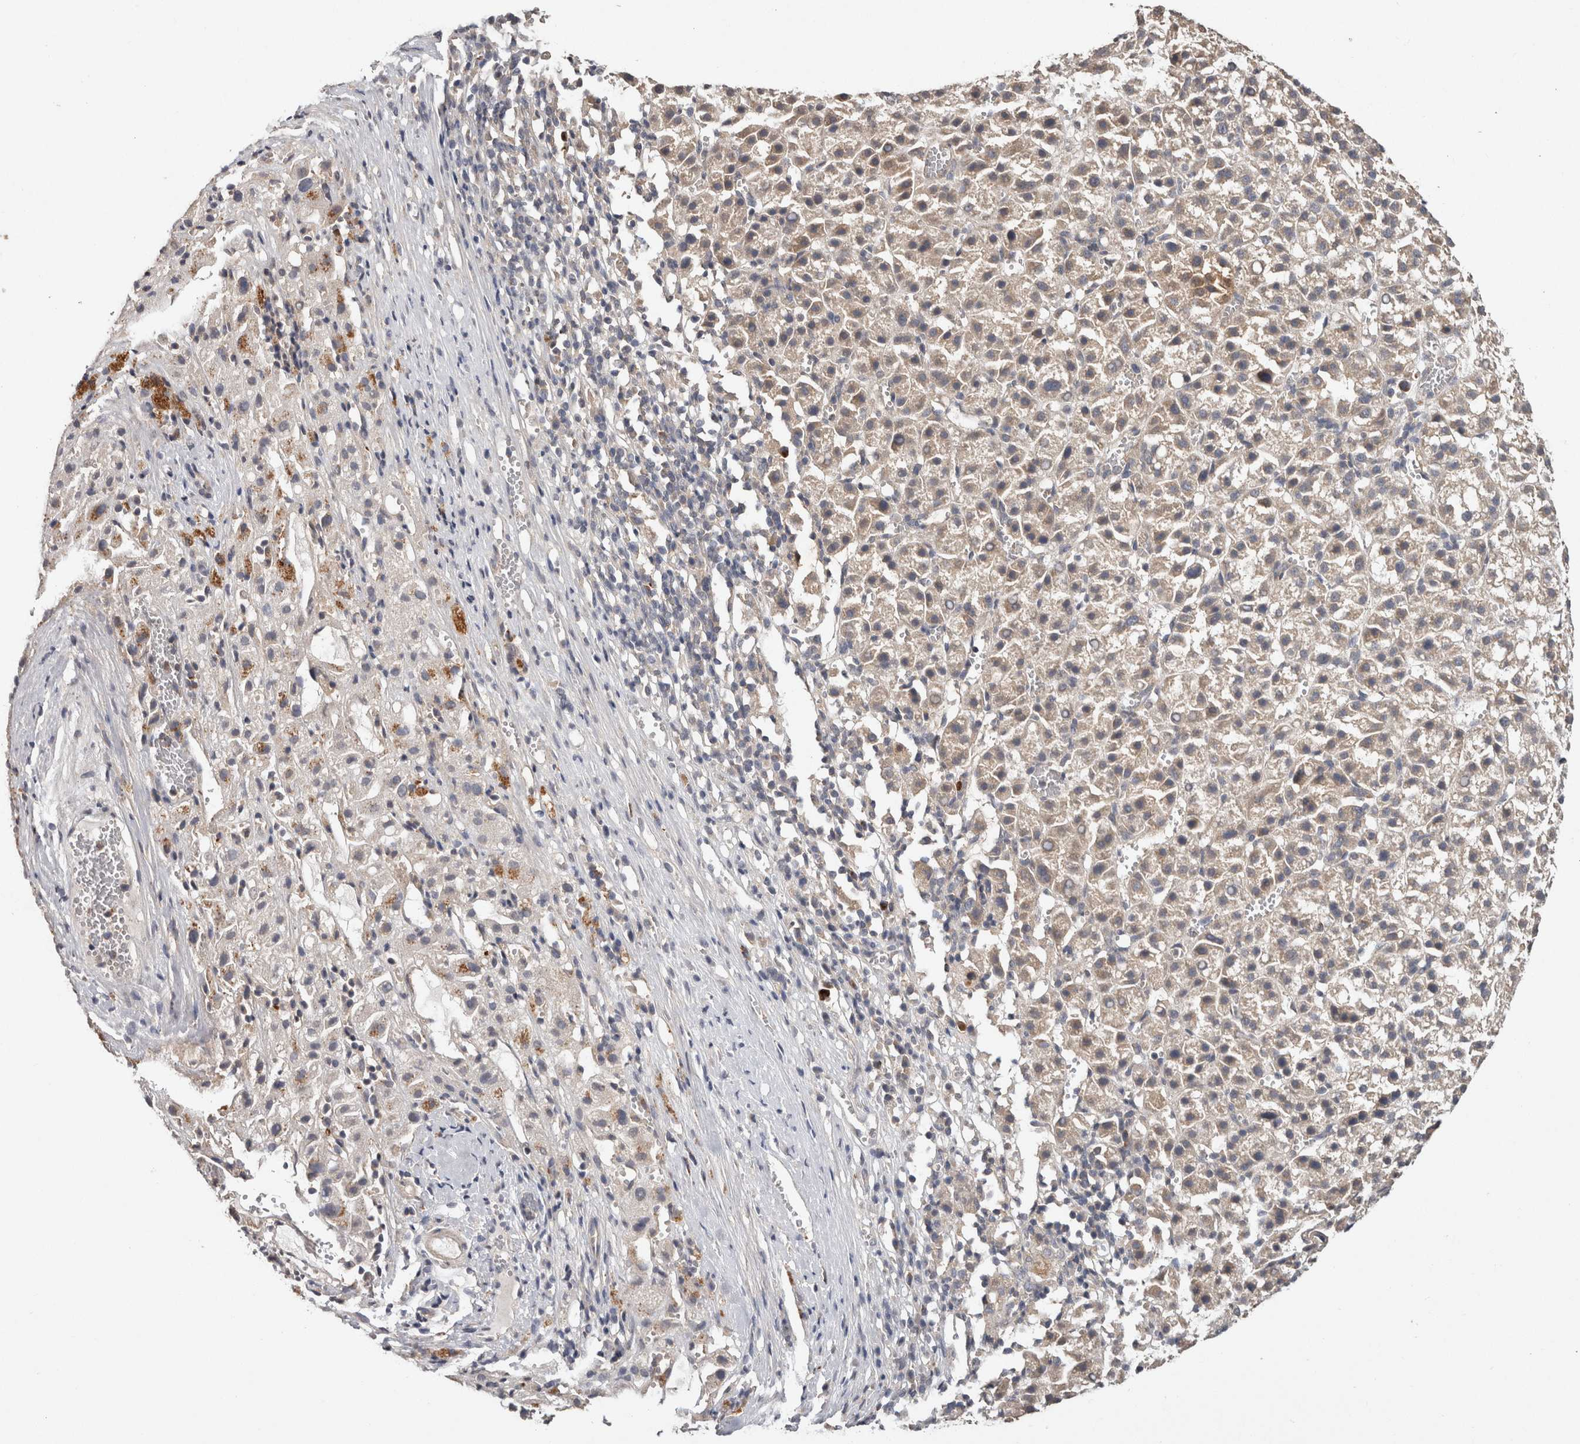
{"staining": {"intensity": "negative", "quantity": "none", "location": "none"}, "tissue": "liver cancer", "cell_type": "Tumor cells", "image_type": "cancer", "snomed": [{"axis": "morphology", "description": "Carcinoma, Hepatocellular, NOS"}, {"axis": "topography", "description": "Liver"}], "caption": "The micrograph reveals no significant positivity in tumor cells of liver cancer. The staining is performed using DAB (3,3'-diaminobenzidine) brown chromogen with nuclei counter-stained in using hematoxylin.", "gene": "HMOX2", "patient": {"sex": "female", "age": 58}}